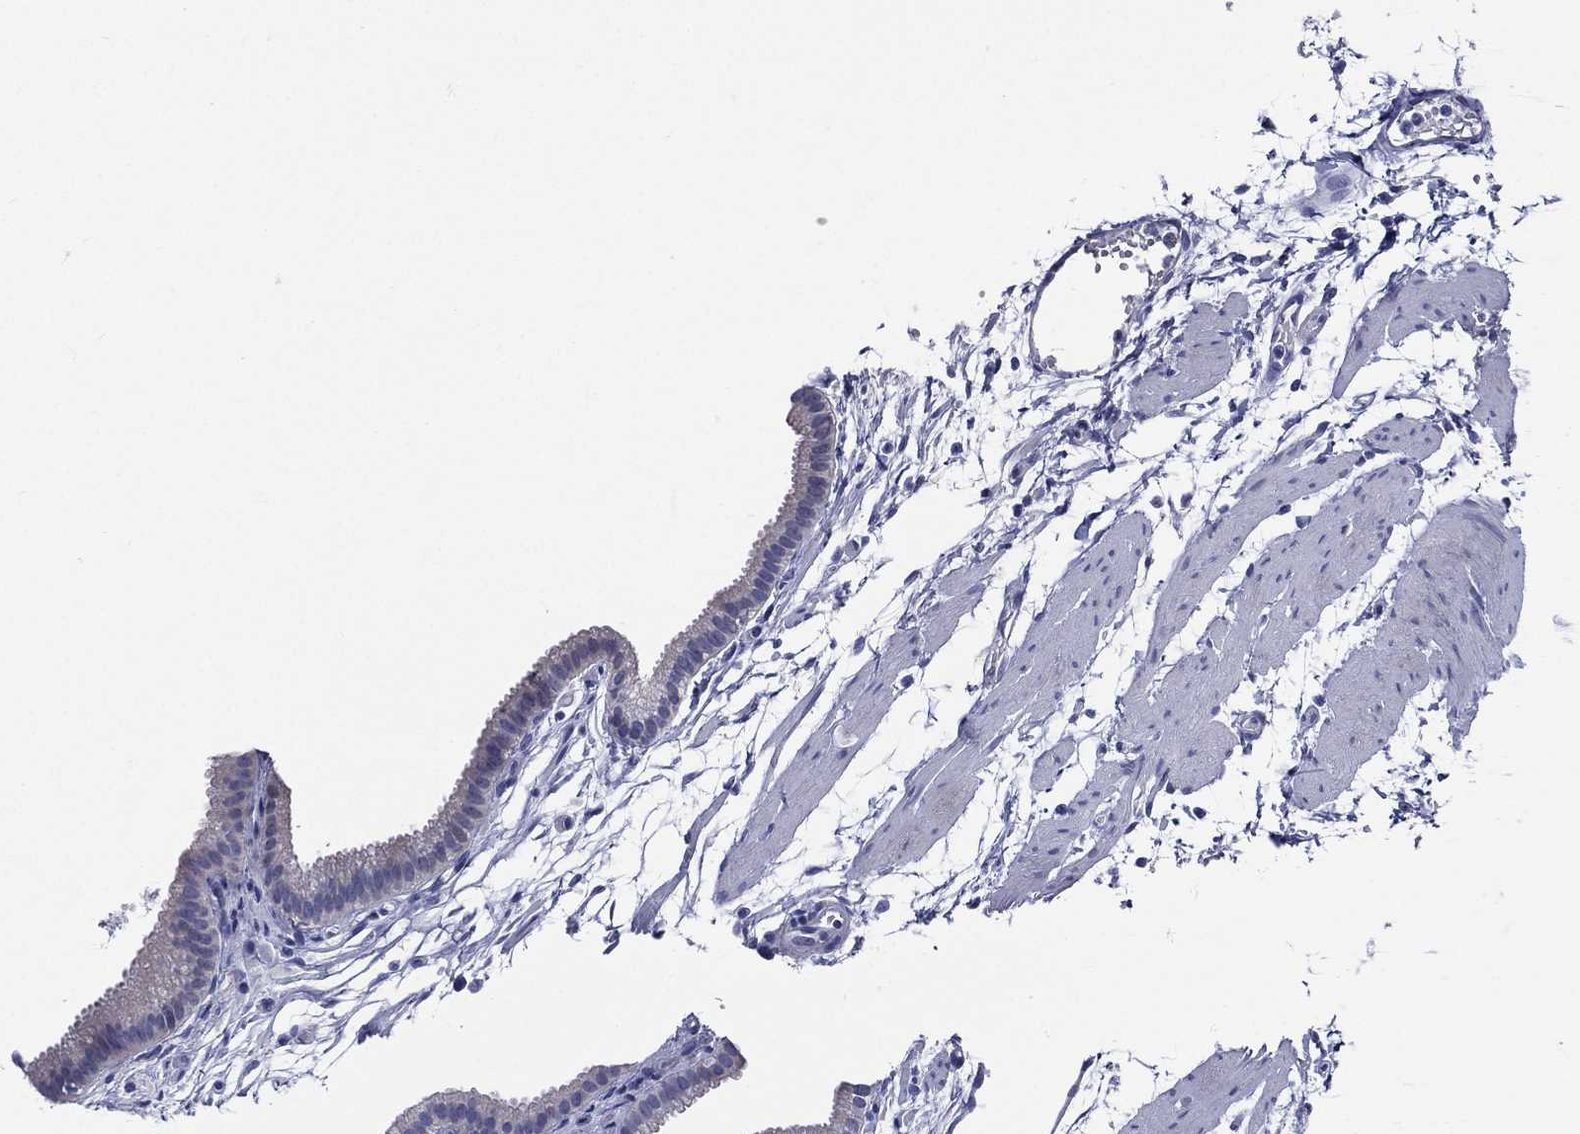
{"staining": {"intensity": "negative", "quantity": "none", "location": "none"}, "tissue": "gallbladder", "cell_type": "Glandular cells", "image_type": "normal", "snomed": [{"axis": "morphology", "description": "Normal tissue, NOS"}, {"axis": "topography", "description": "Gallbladder"}, {"axis": "topography", "description": "Peripheral nerve tissue"}], "caption": "Glandular cells show no significant staining in unremarkable gallbladder. (DAB immunohistochemistry (IHC), high magnification).", "gene": "DPYS", "patient": {"sex": "female", "age": 45}}